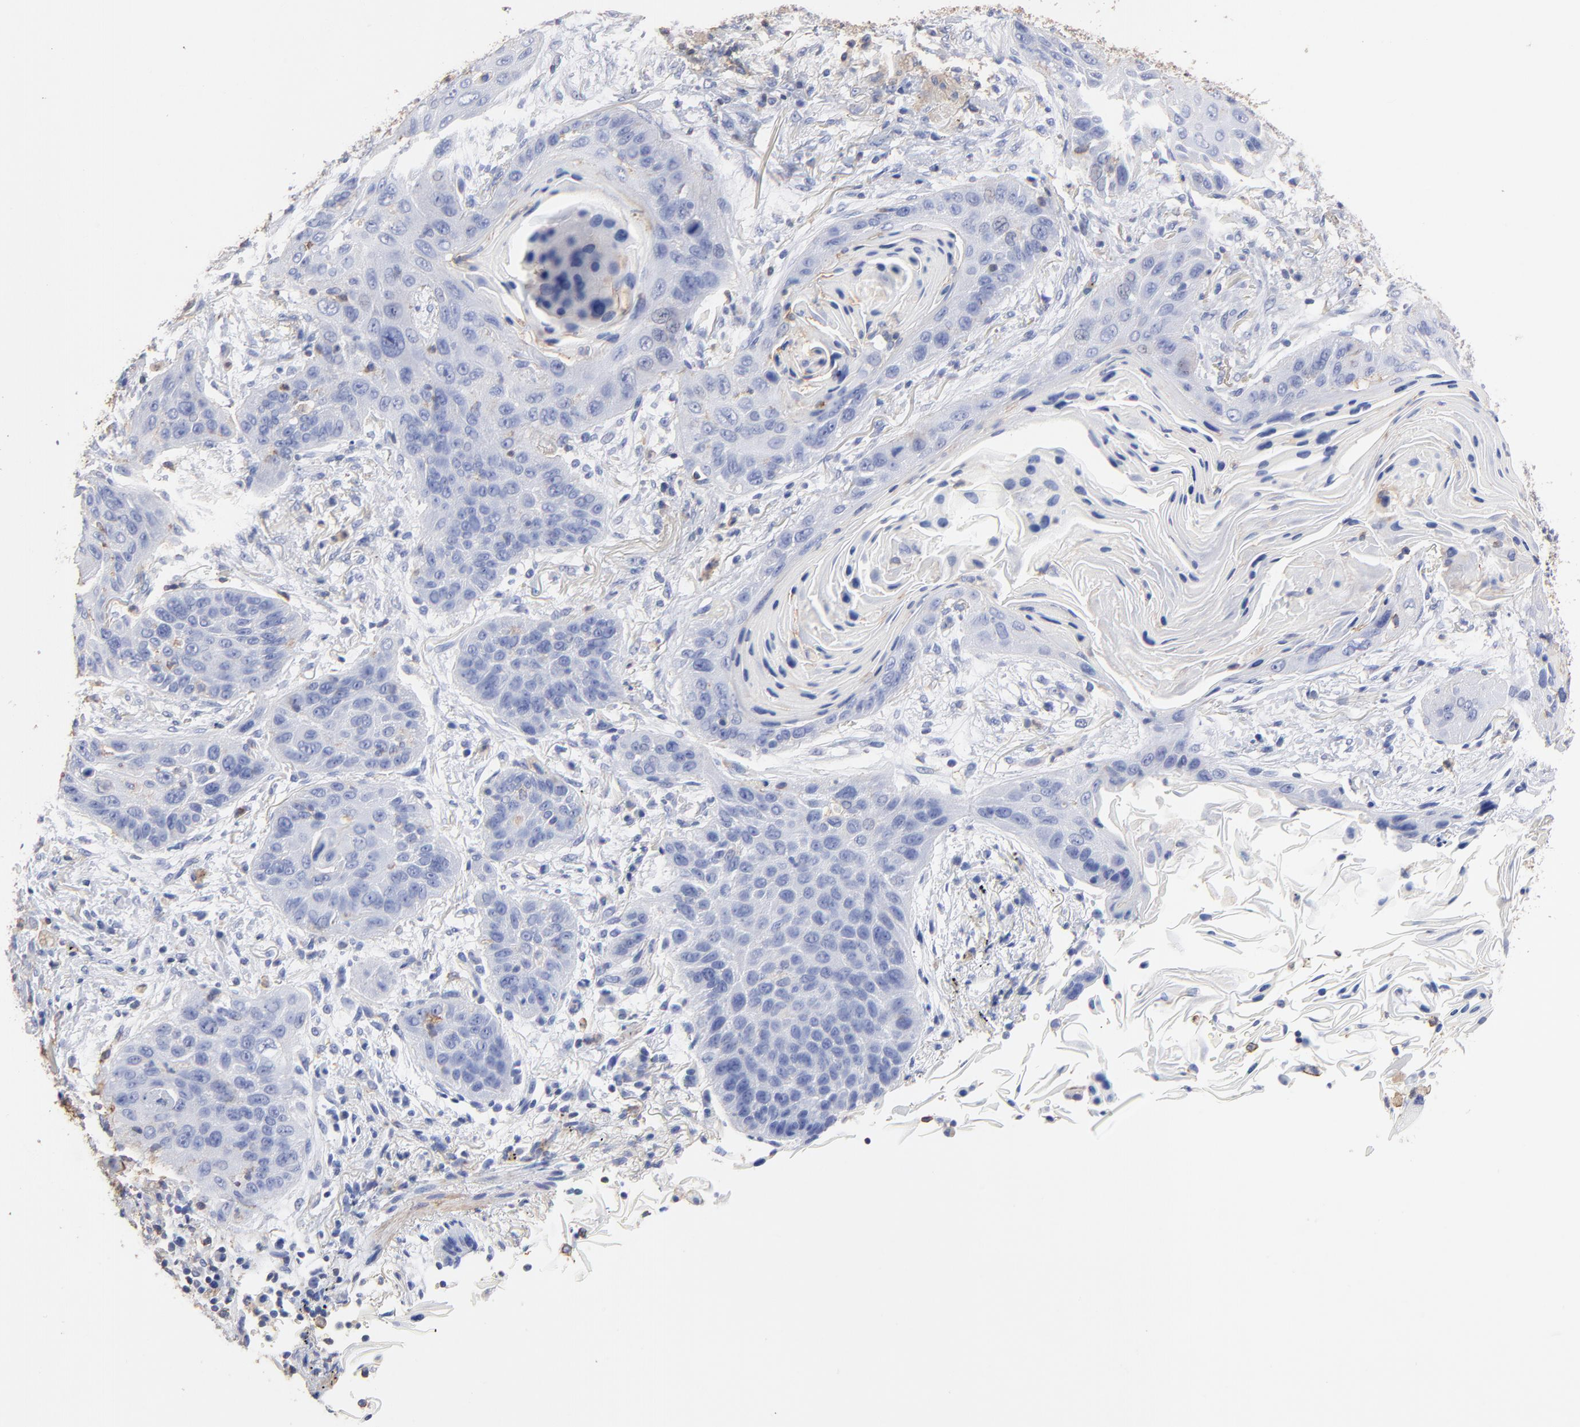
{"staining": {"intensity": "weak", "quantity": "<25%", "location": "cytoplasmic/membranous"}, "tissue": "lung cancer", "cell_type": "Tumor cells", "image_type": "cancer", "snomed": [{"axis": "morphology", "description": "Squamous cell carcinoma, NOS"}, {"axis": "topography", "description": "Lung"}], "caption": "Lung cancer (squamous cell carcinoma) was stained to show a protein in brown. There is no significant expression in tumor cells.", "gene": "ASL", "patient": {"sex": "female", "age": 67}}